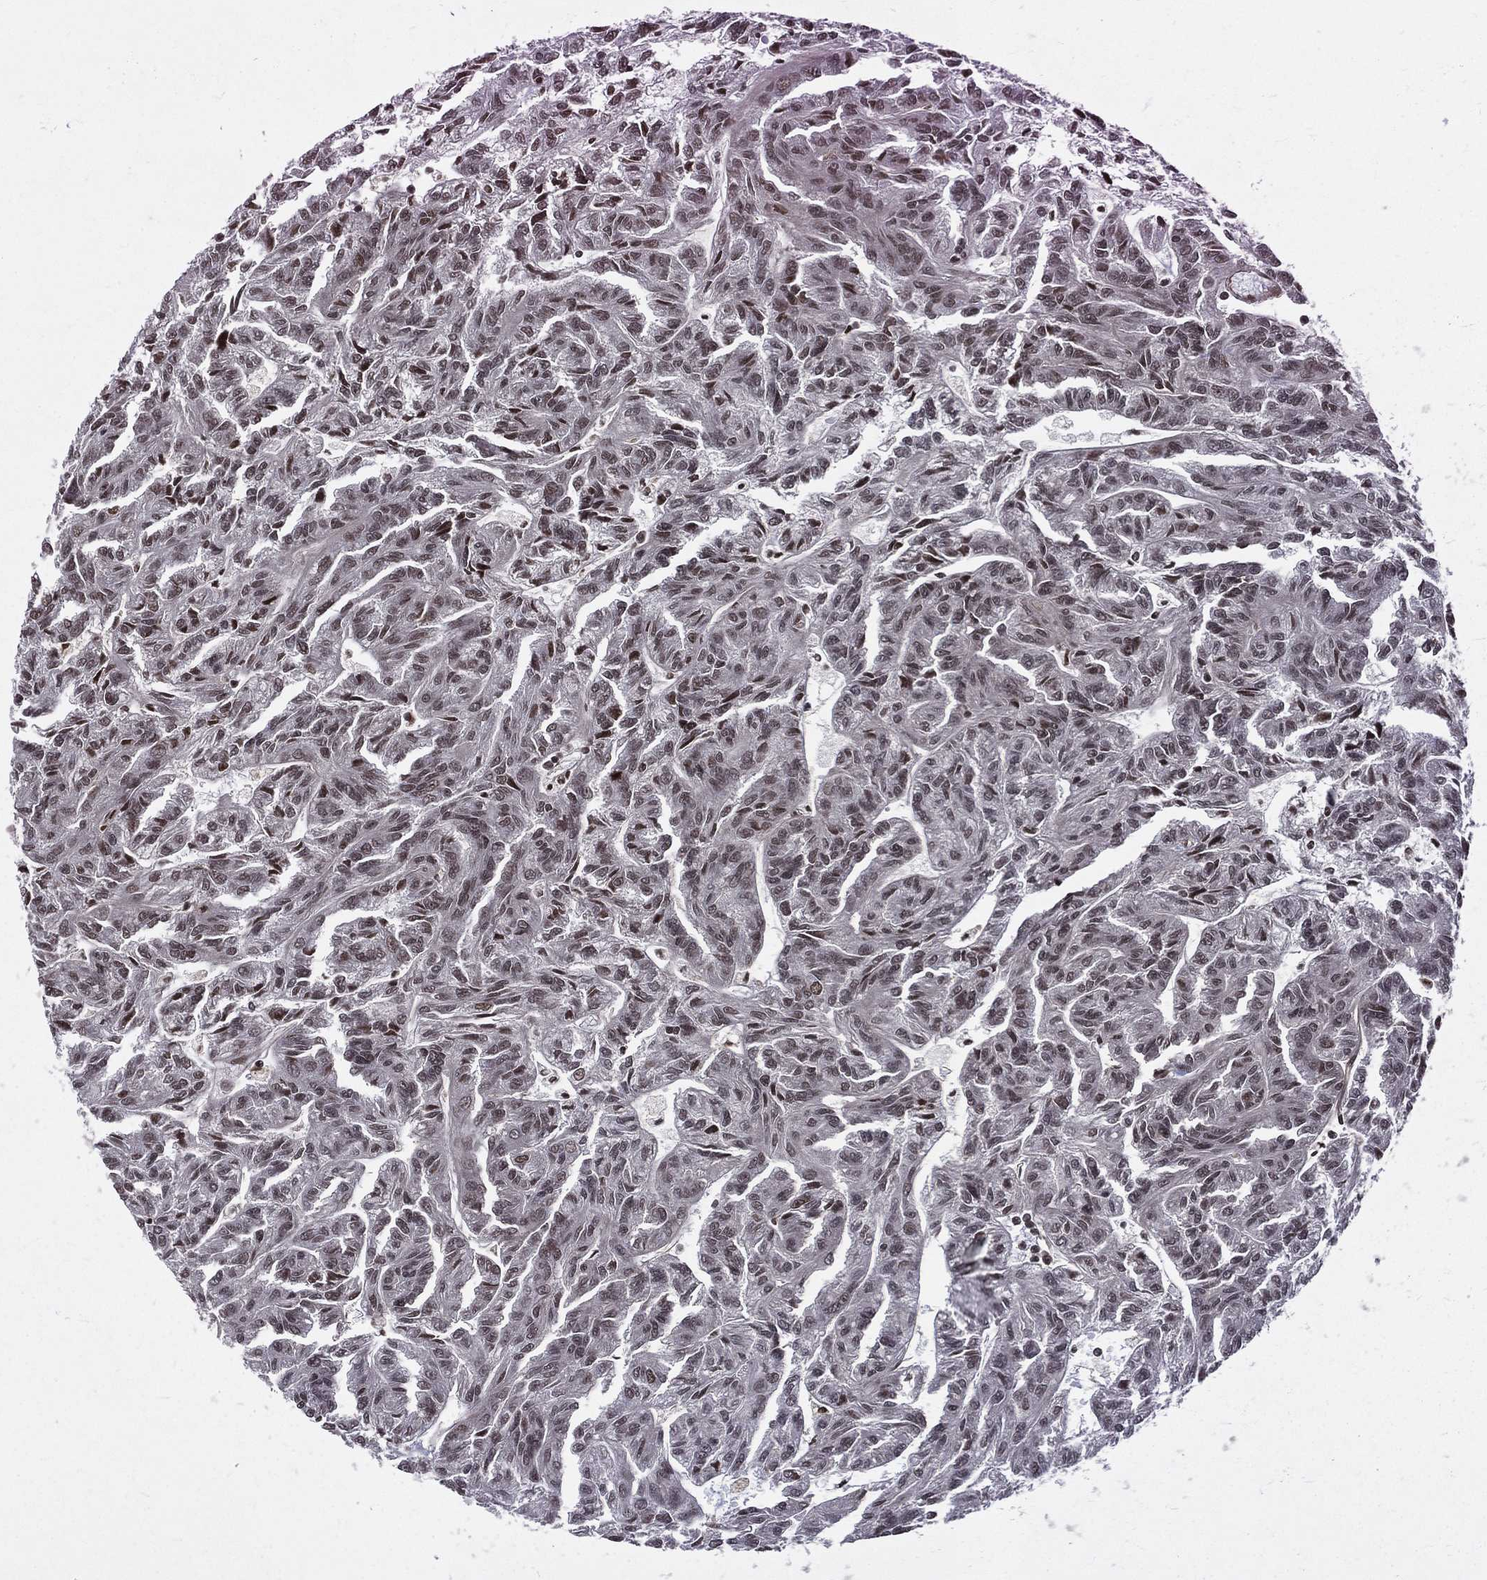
{"staining": {"intensity": "moderate", "quantity": "25%-75%", "location": "nuclear"}, "tissue": "renal cancer", "cell_type": "Tumor cells", "image_type": "cancer", "snomed": [{"axis": "morphology", "description": "Adenocarcinoma, NOS"}, {"axis": "topography", "description": "Kidney"}], "caption": "A medium amount of moderate nuclear staining is present in approximately 25%-75% of tumor cells in renal adenocarcinoma tissue.", "gene": "SMC3", "patient": {"sex": "male", "age": 79}}